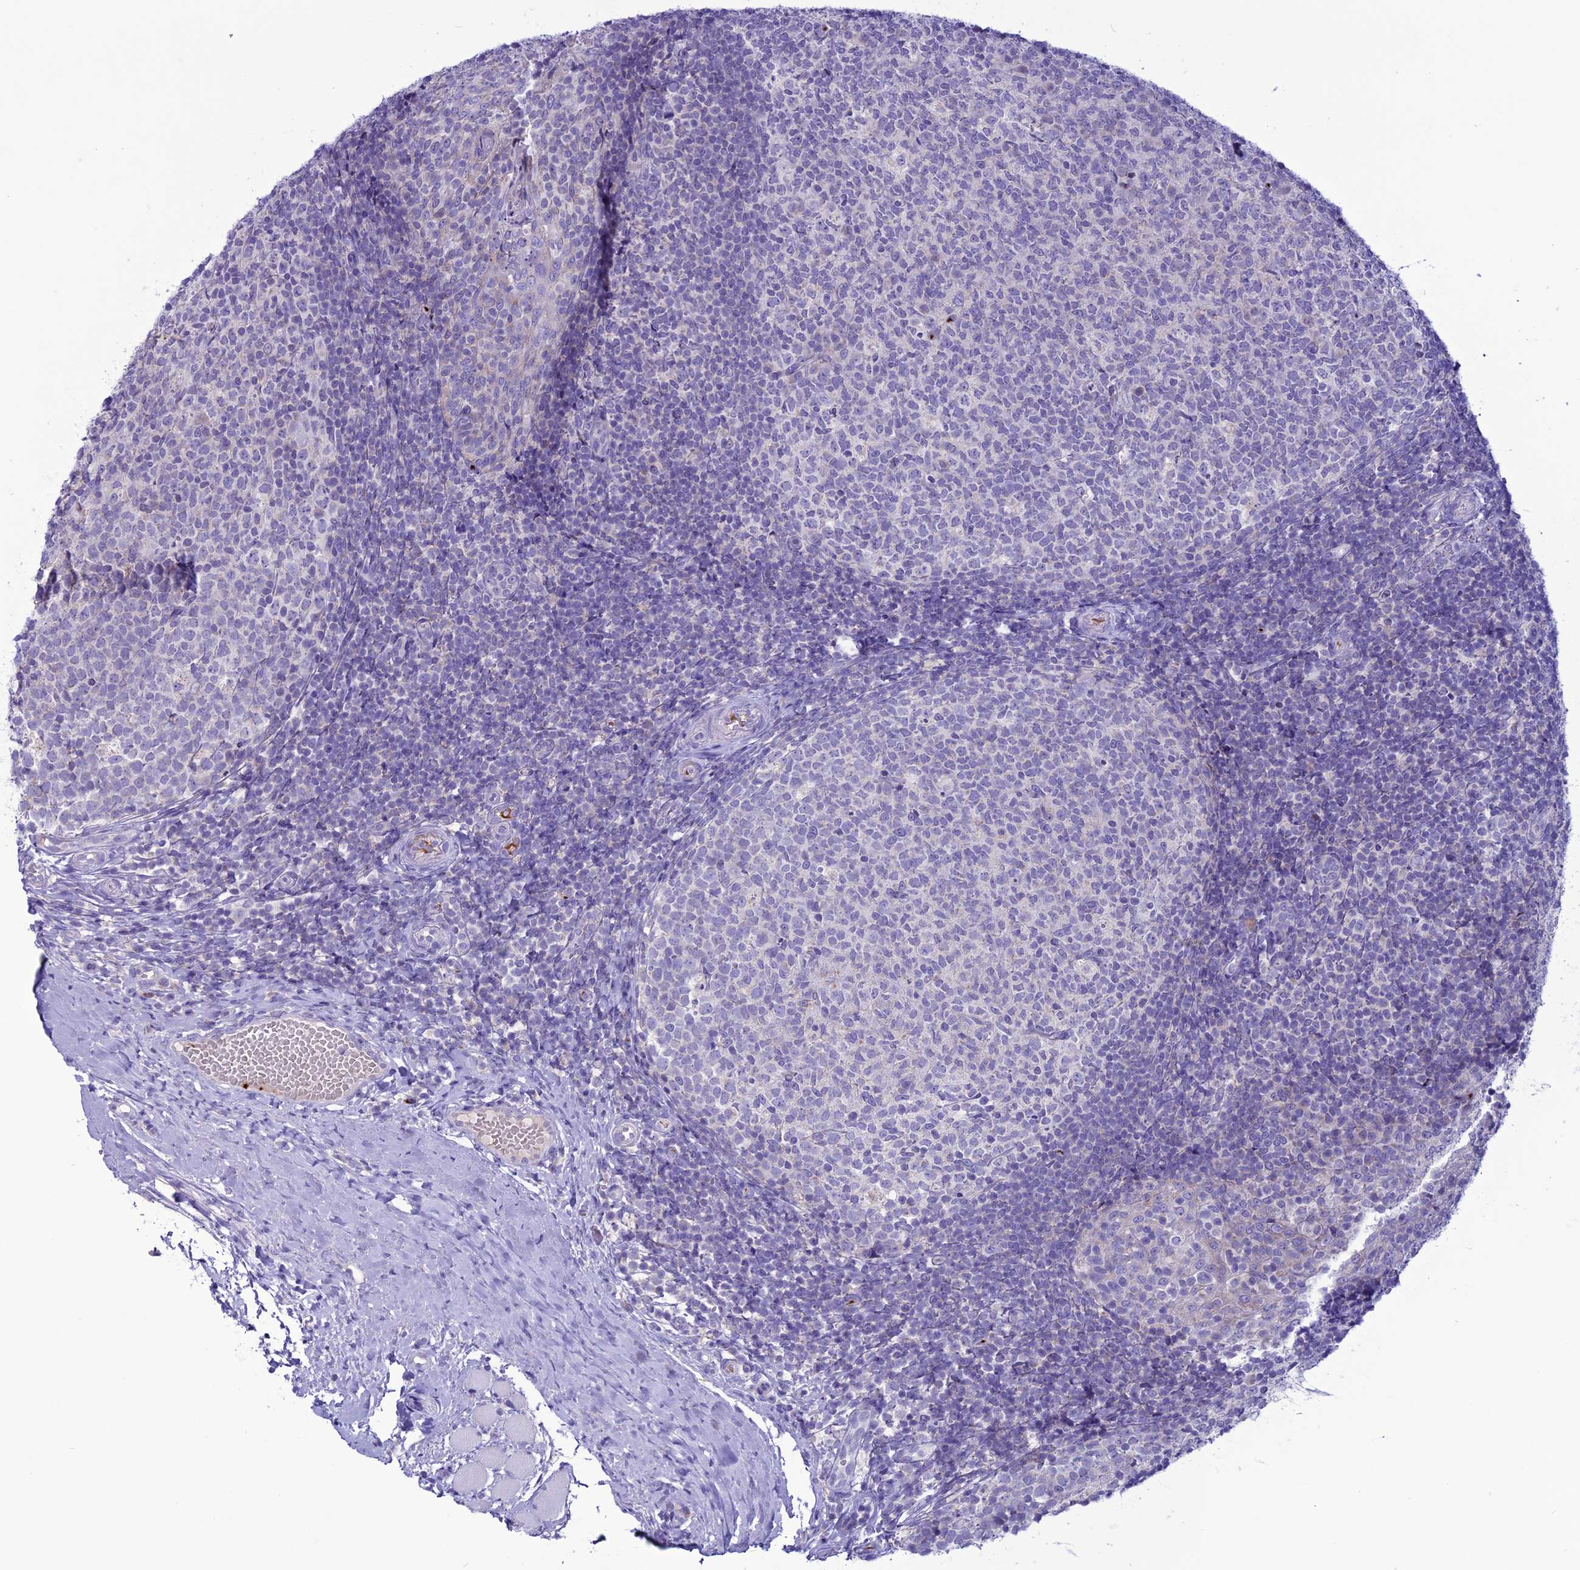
{"staining": {"intensity": "negative", "quantity": "none", "location": "none"}, "tissue": "tonsil", "cell_type": "Germinal center cells", "image_type": "normal", "snomed": [{"axis": "morphology", "description": "Normal tissue, NOS"}, {"axis": "topography", "description": "Tonsil"}], "caption": "Immunohistochemical staining of normal tonsil displays no significant staining in germinal center cells.", "gene": "C21orf140", "patient": {"sex": "female", "age": 19}}